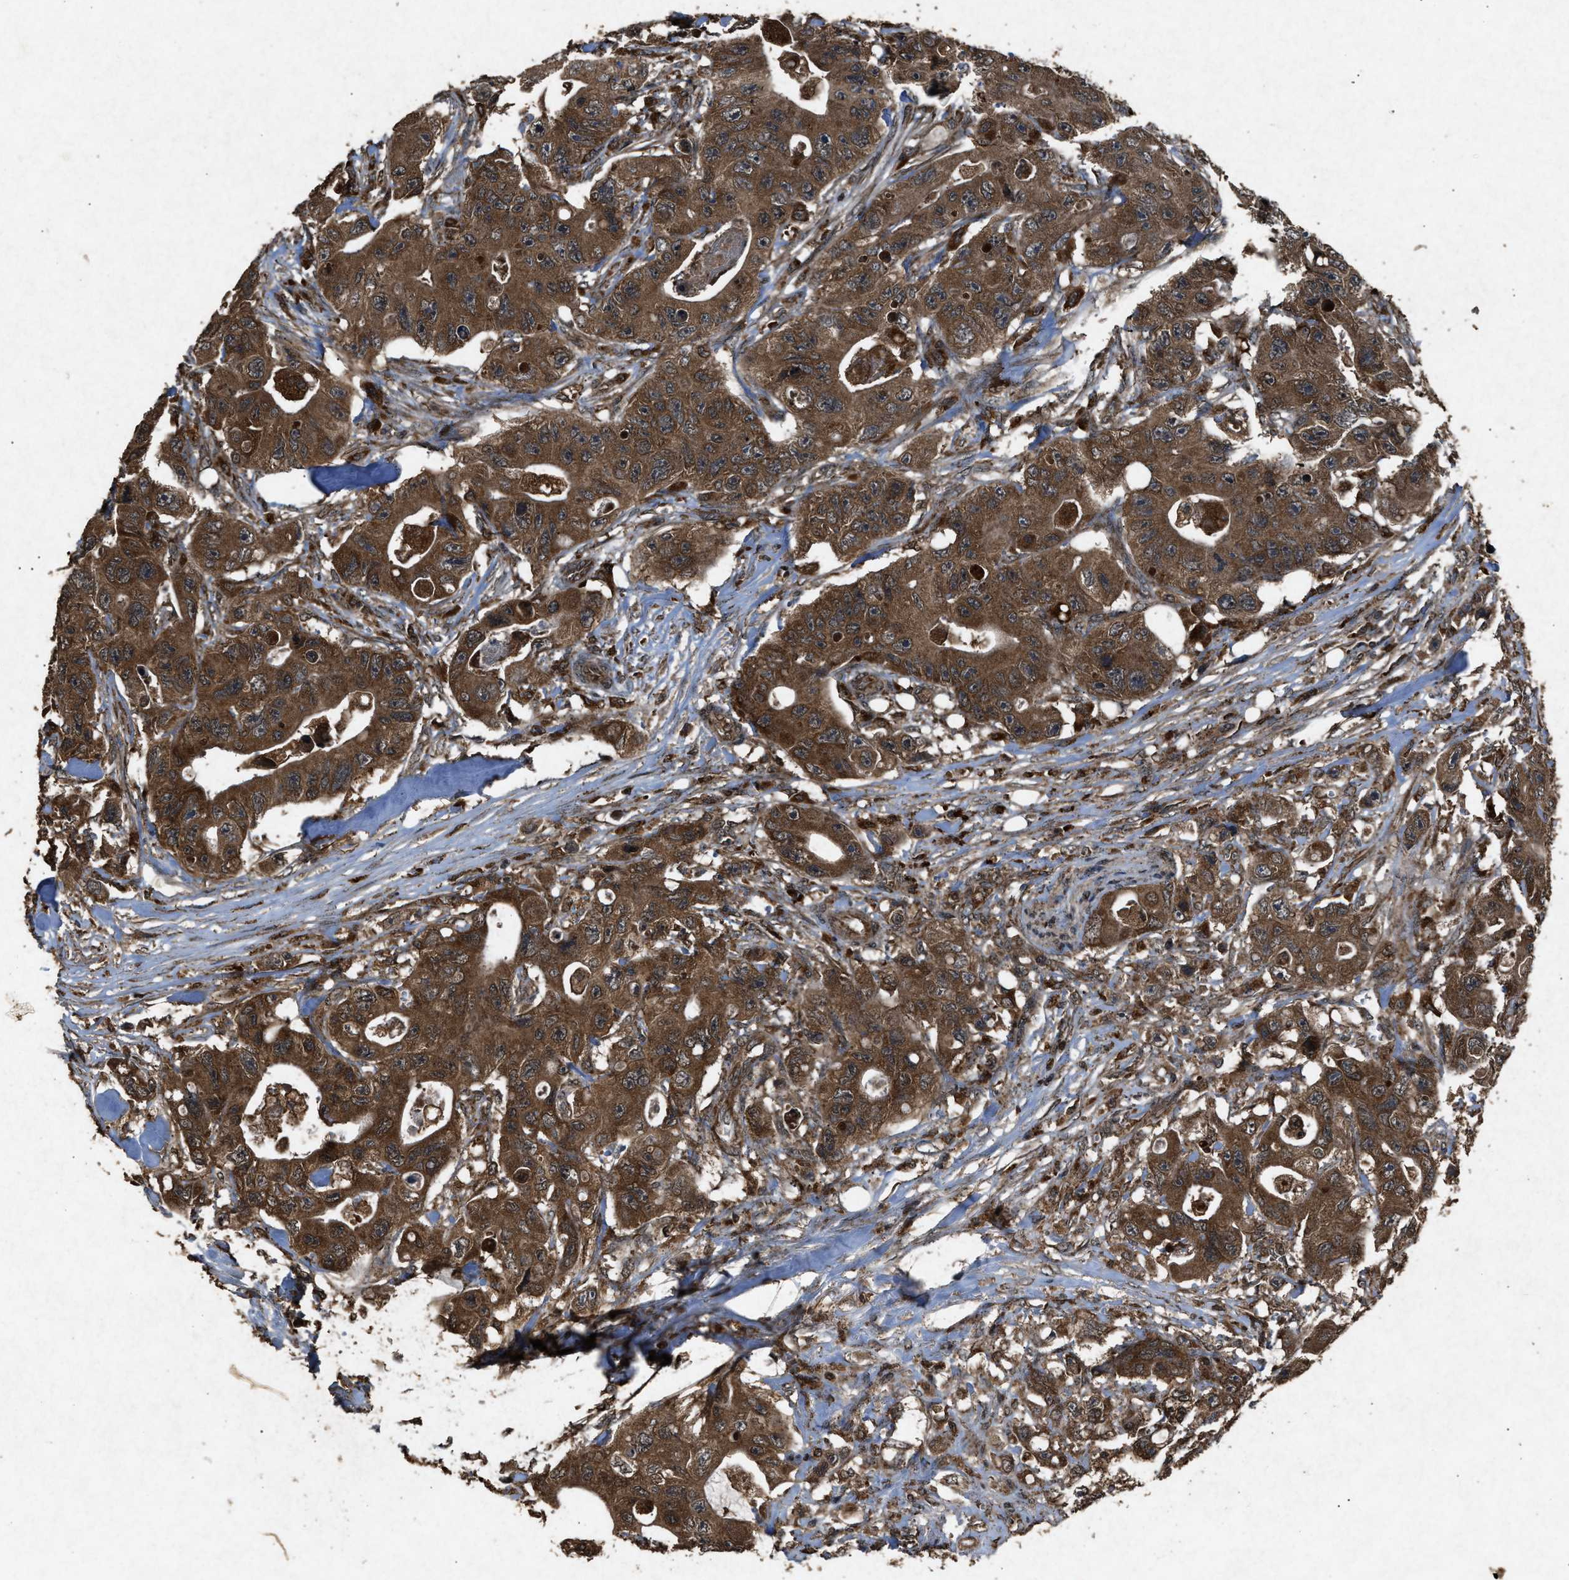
{"staining": {"intensity": "strong", "quantity": ">75%", "location": "cytoplasmic/membranous"}, "tissue": "colorectal cancer", "cell_type": "Tumor cells", "image_type": "cancer", "snomed": [{"axis": "morphology", "description": "Adenocarcinoma, NOS"}, {"axis": "topography", "description": "Colon"}], "caption": "Human colorectal cancer (adenocarcinoma) stained with a protein marker demonstrates strong staining in tumor cells.", "gene": "OAS1", "patient": {"sex": "female", "age": 46}}